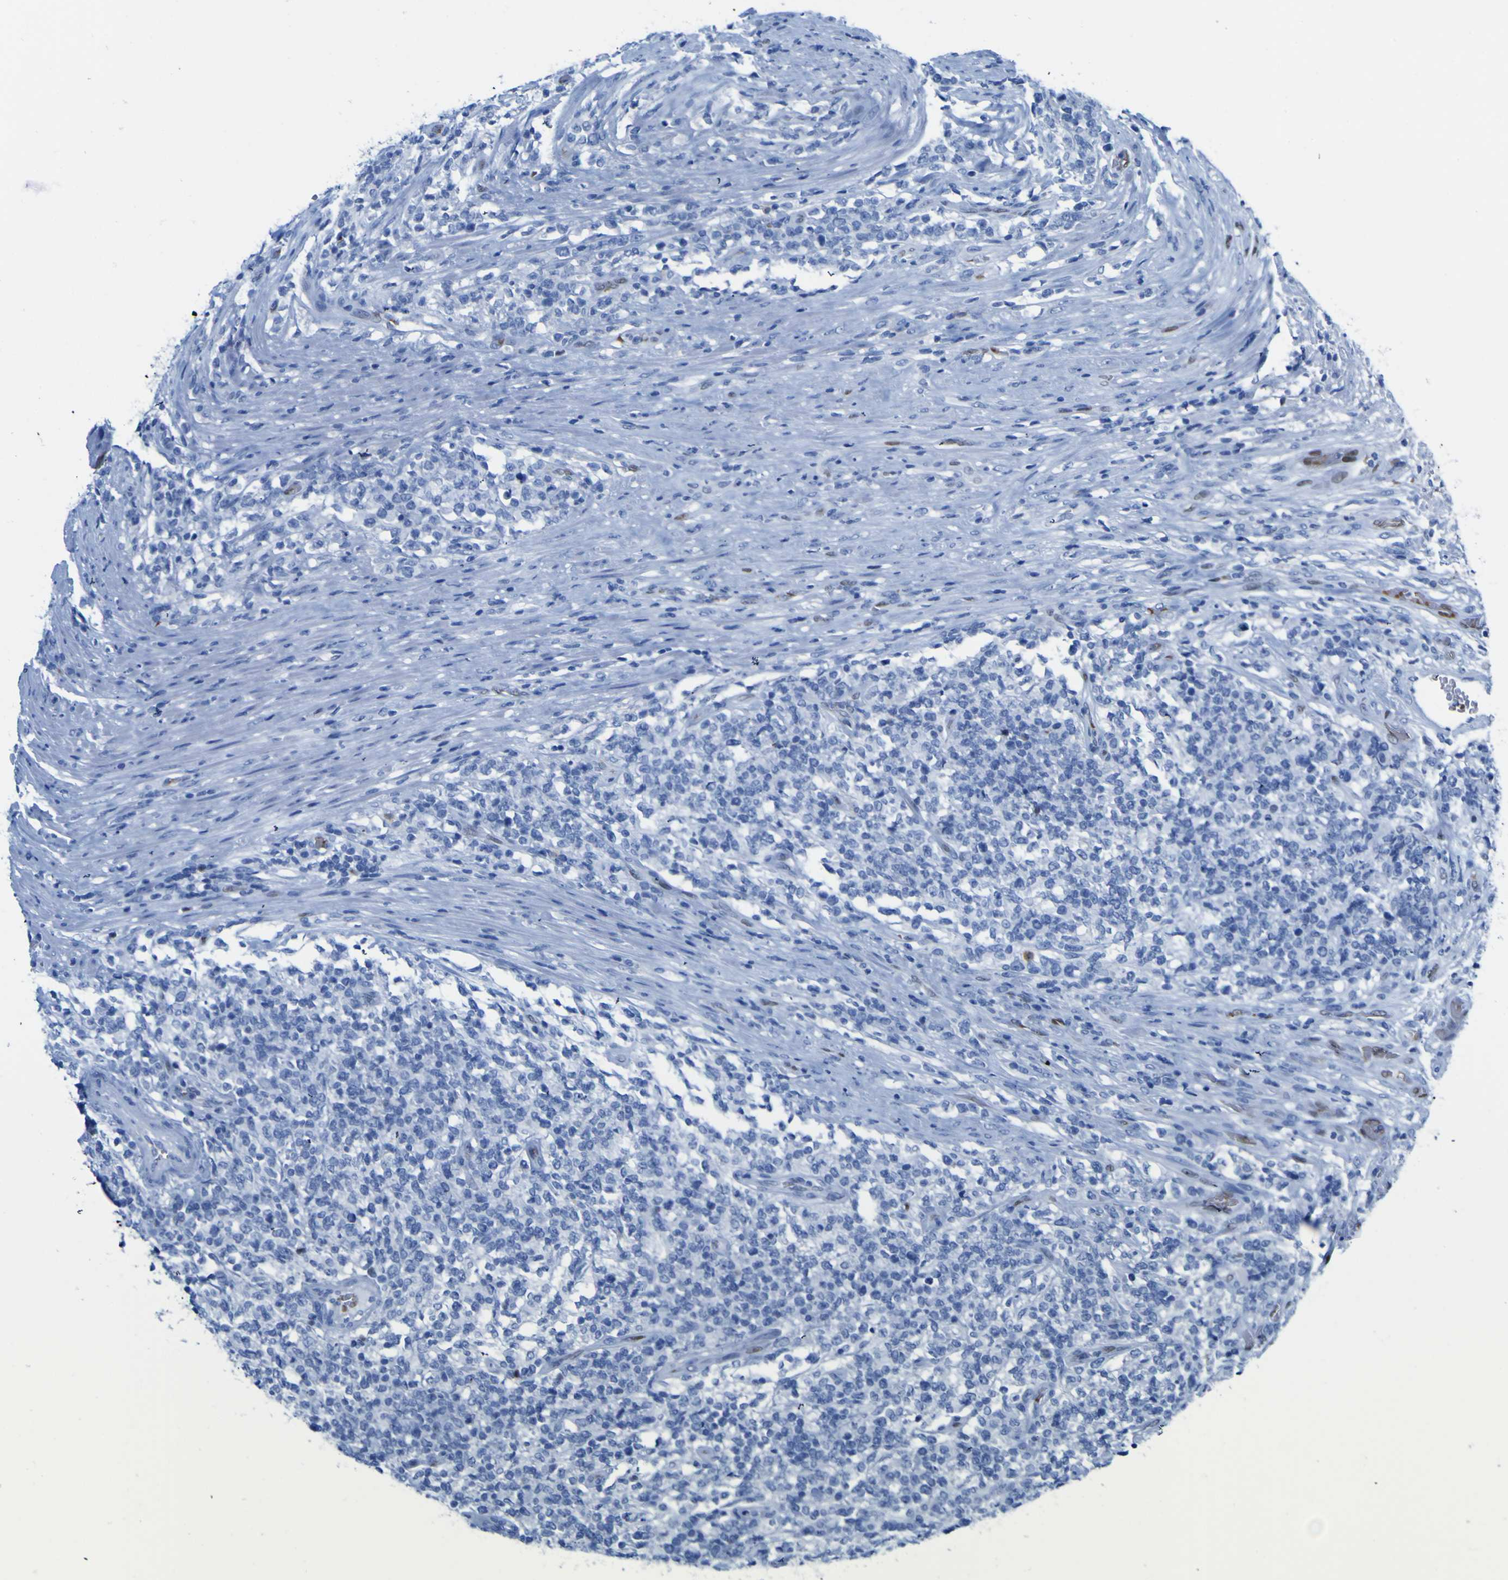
{"staining": {"intensity": "negative", "quantity": "none", "location": "none"}, "tissue": "lymphoma", "cell_type": "Tumor cells", "image_type": "cancer", "snomed": [{"axis": "morphology", "description": "Malignant lymphoma, non-Hodgkin's type, High grade"}, {"axis": "topography", "description": "Soft tissue"}], "caption": "This is an immunohistochemistry micrograph of human lymphoma. There is no staining in tumor cells.", "gene": "DACH1", "patient": {"sex": "male", "age": 18}}